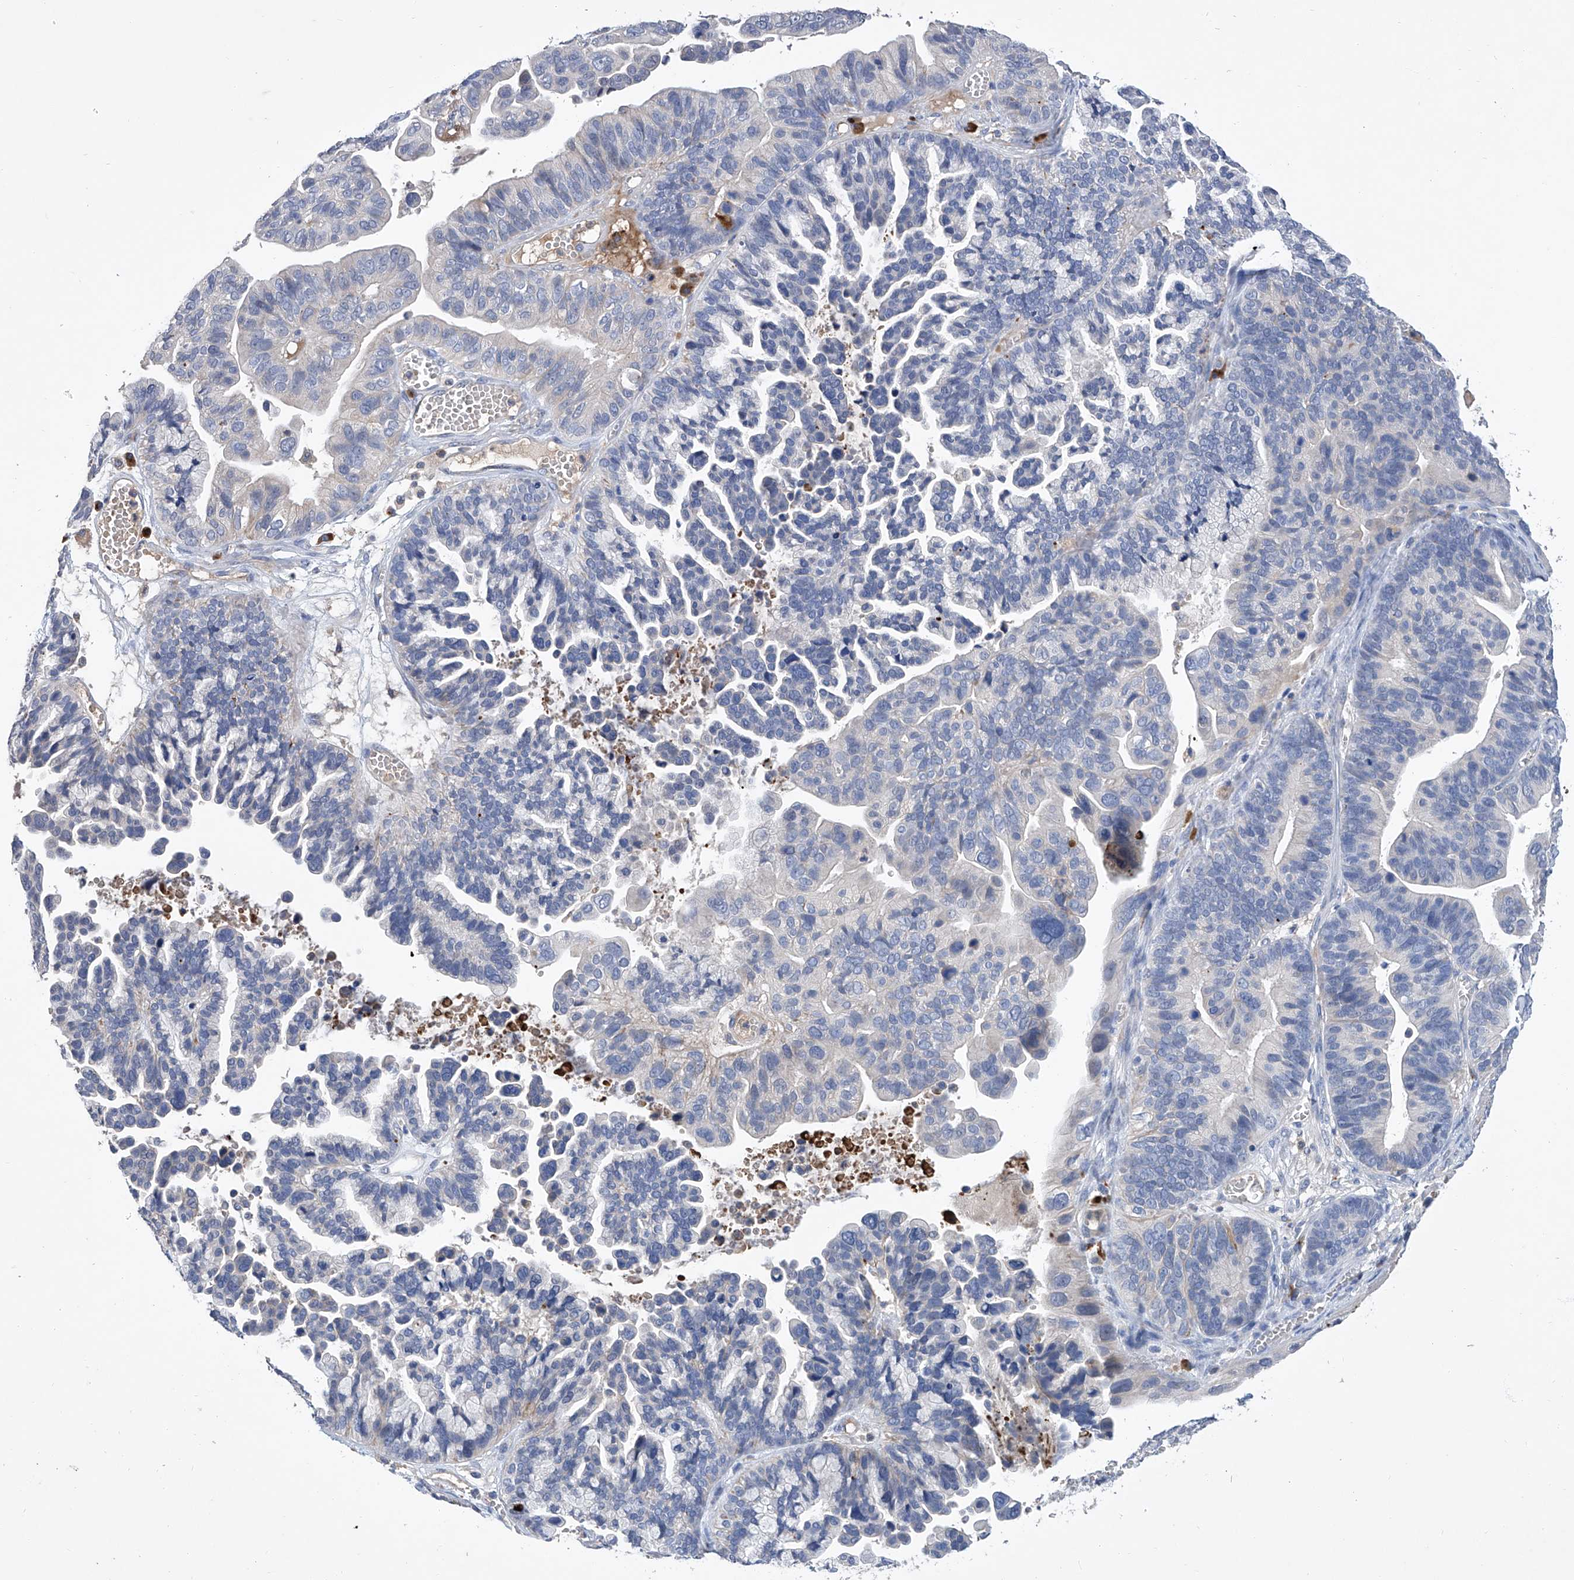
{"staining": {"intensity": "weak", "quantity": "<25%", "location": "cytoplasmic/membranous"}, "tissue": "ovarian cancer", "cell_type": "Tumor cells", "image_type": "cancer", "snomed": [{"axis": "morphology", "description": "Cystadenocarcinoma, serous, NOS"}, {"axis": "topography", "description": "Ovary"}], "caption": "Histopathology image shows no significant protein positivity in tumor cells of ovarian serous cystadenocarcinoma.", "gene": "GPT", "patient": {"sex": "female", "age": 56}}